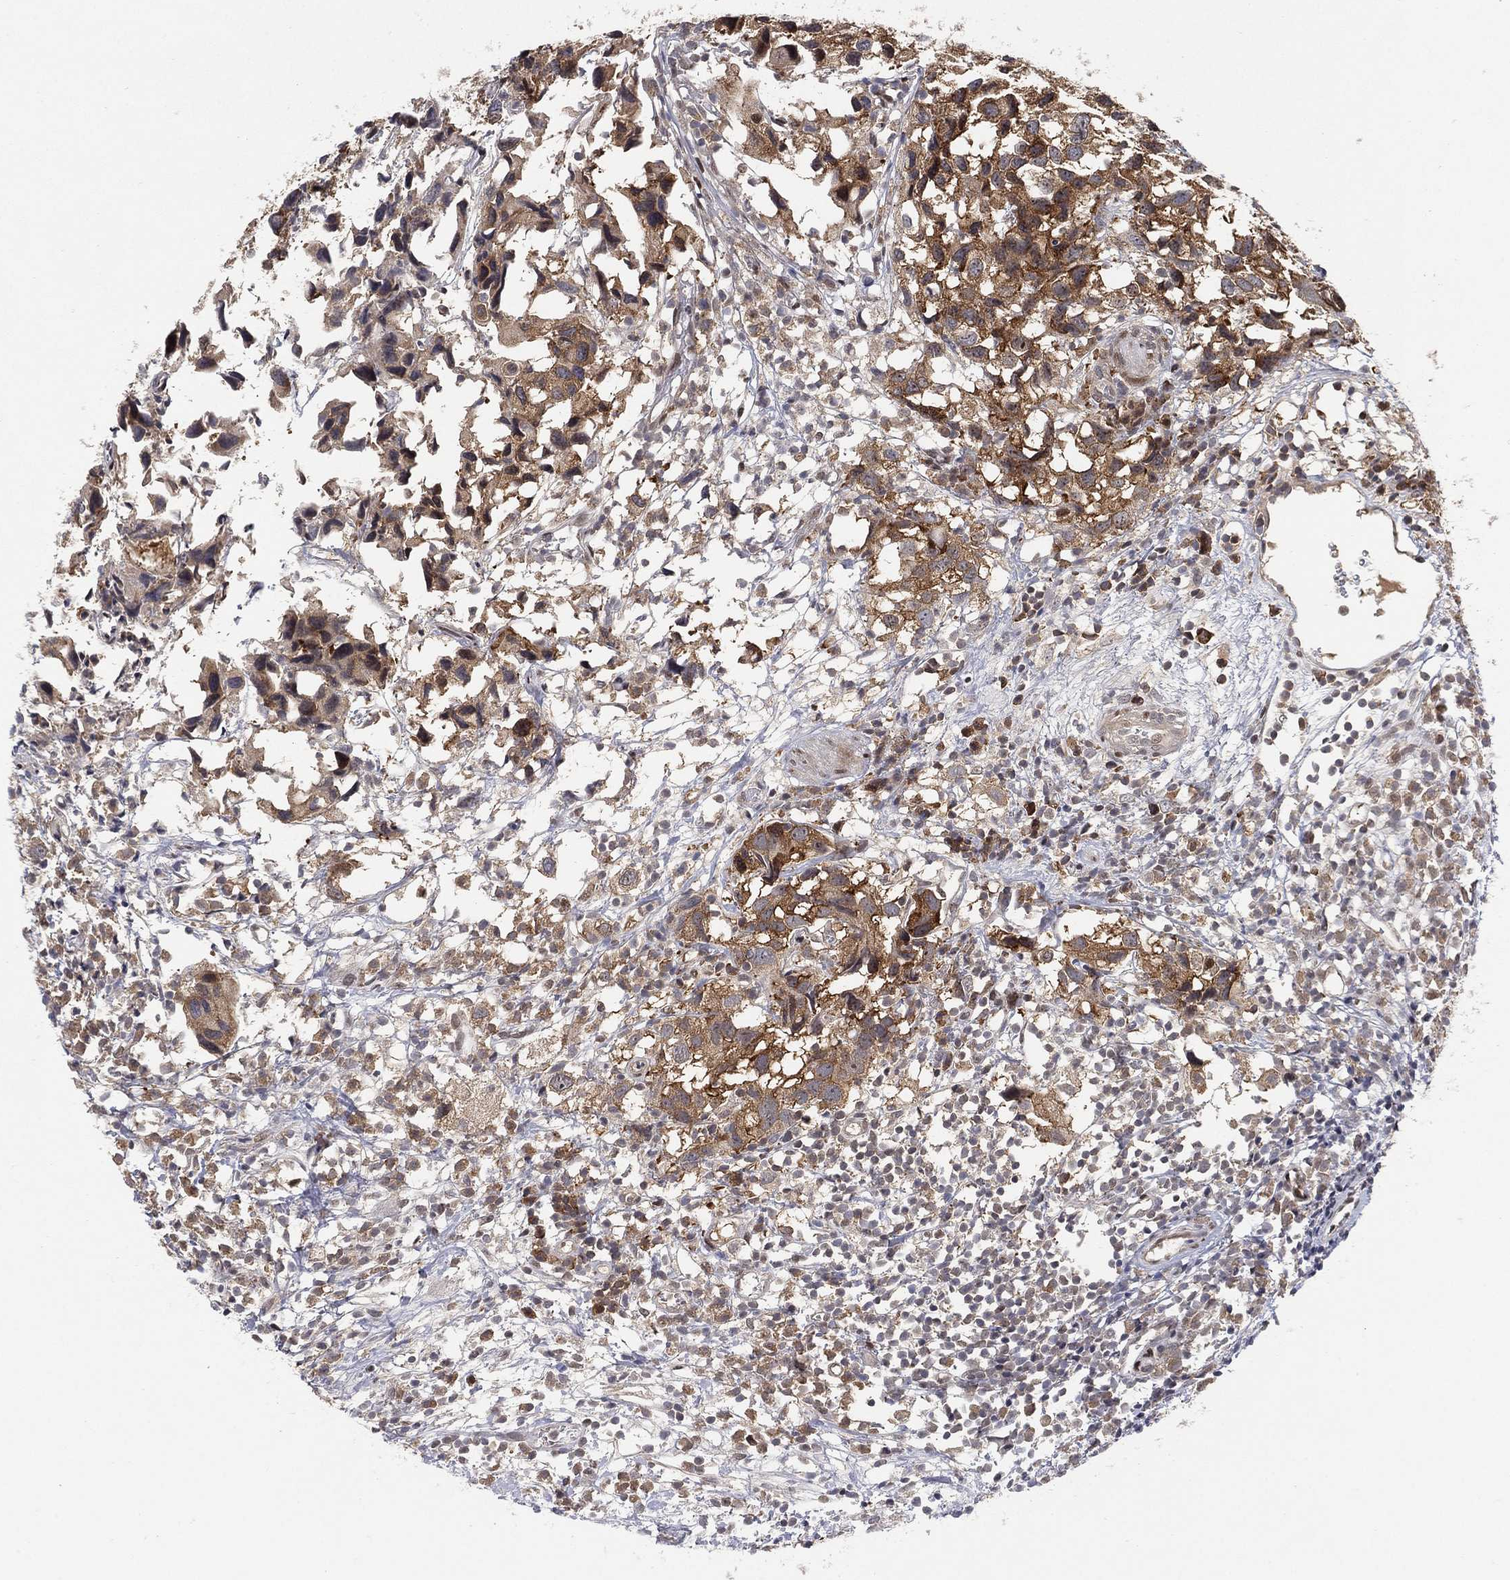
{"staining": {"intensity": "strong", "quantity": ">75%", "location": "cytoplasmic/membranous"}, "tissue": "urothelial cancer", "cell_type": "Tumor cells", "image_type": "cancer", "snomed": [{"axis": "morphology", "description": "Urothelial carcinoma, High grade"}, {"axis": "topography", "description": "Urinary bladder"}], "caption": "Strong cytoplasmic/membranous protein staining is identified in approximately >75% of tumor cells in urothelial cancer.", "gene": "TMTC4", "patient": {"sex": "male", "age": 79}}